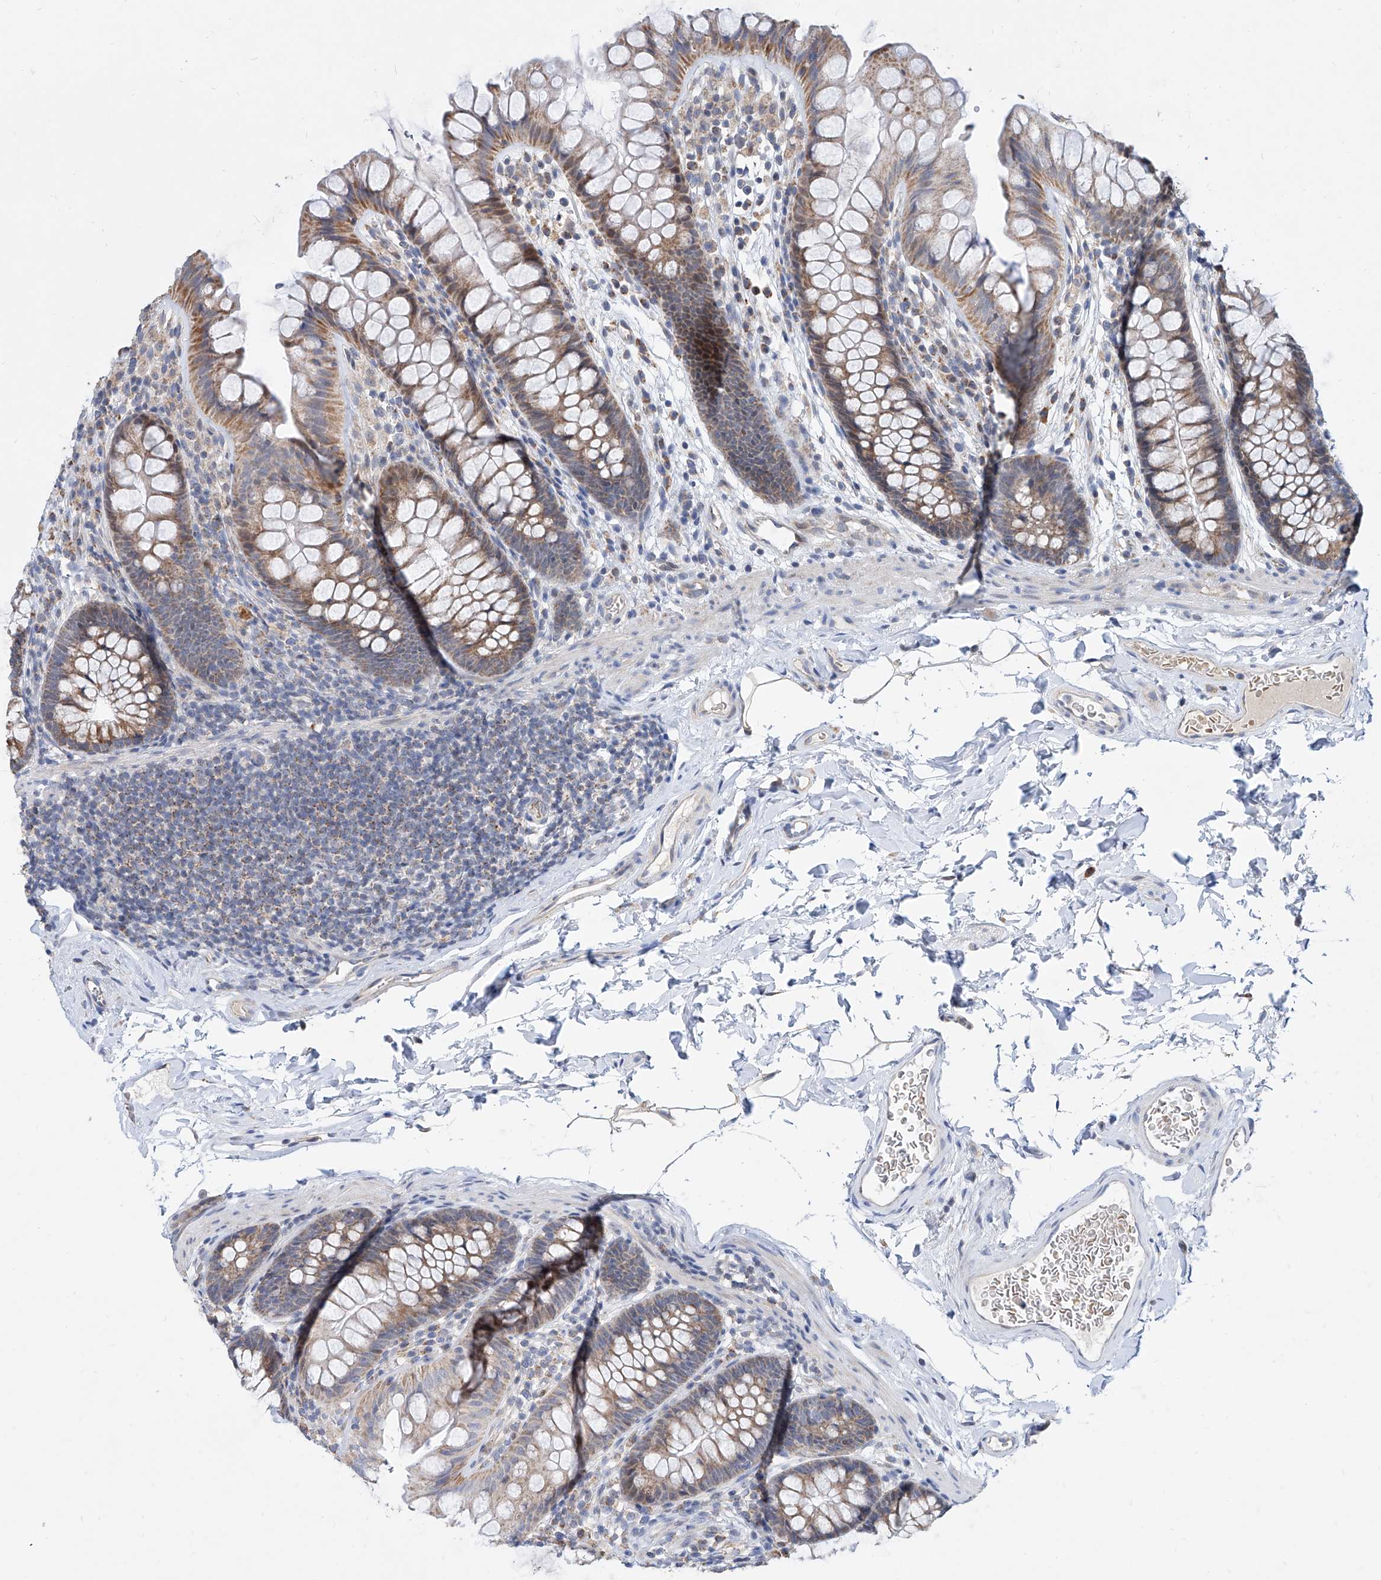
{"staining": {"intensity": "negative", "quantity": "none", "location": "none"}, "tissue": "colon", "cell_type": "Endothelial cells", "image_type": "normal", "snomed": [{"axis": "morphology", "description": "Normal tissue, NOS"}, {"axis": "topography", "description": "Colon"}], "caption": "The micrograph exhibits no staining of endothelial cells in unremarkable colon. (DAB IHC visualized using brightfield microscopy, high magnification).", "gene": "BPTF", "patient": {"sex": "female", "age": 62}}